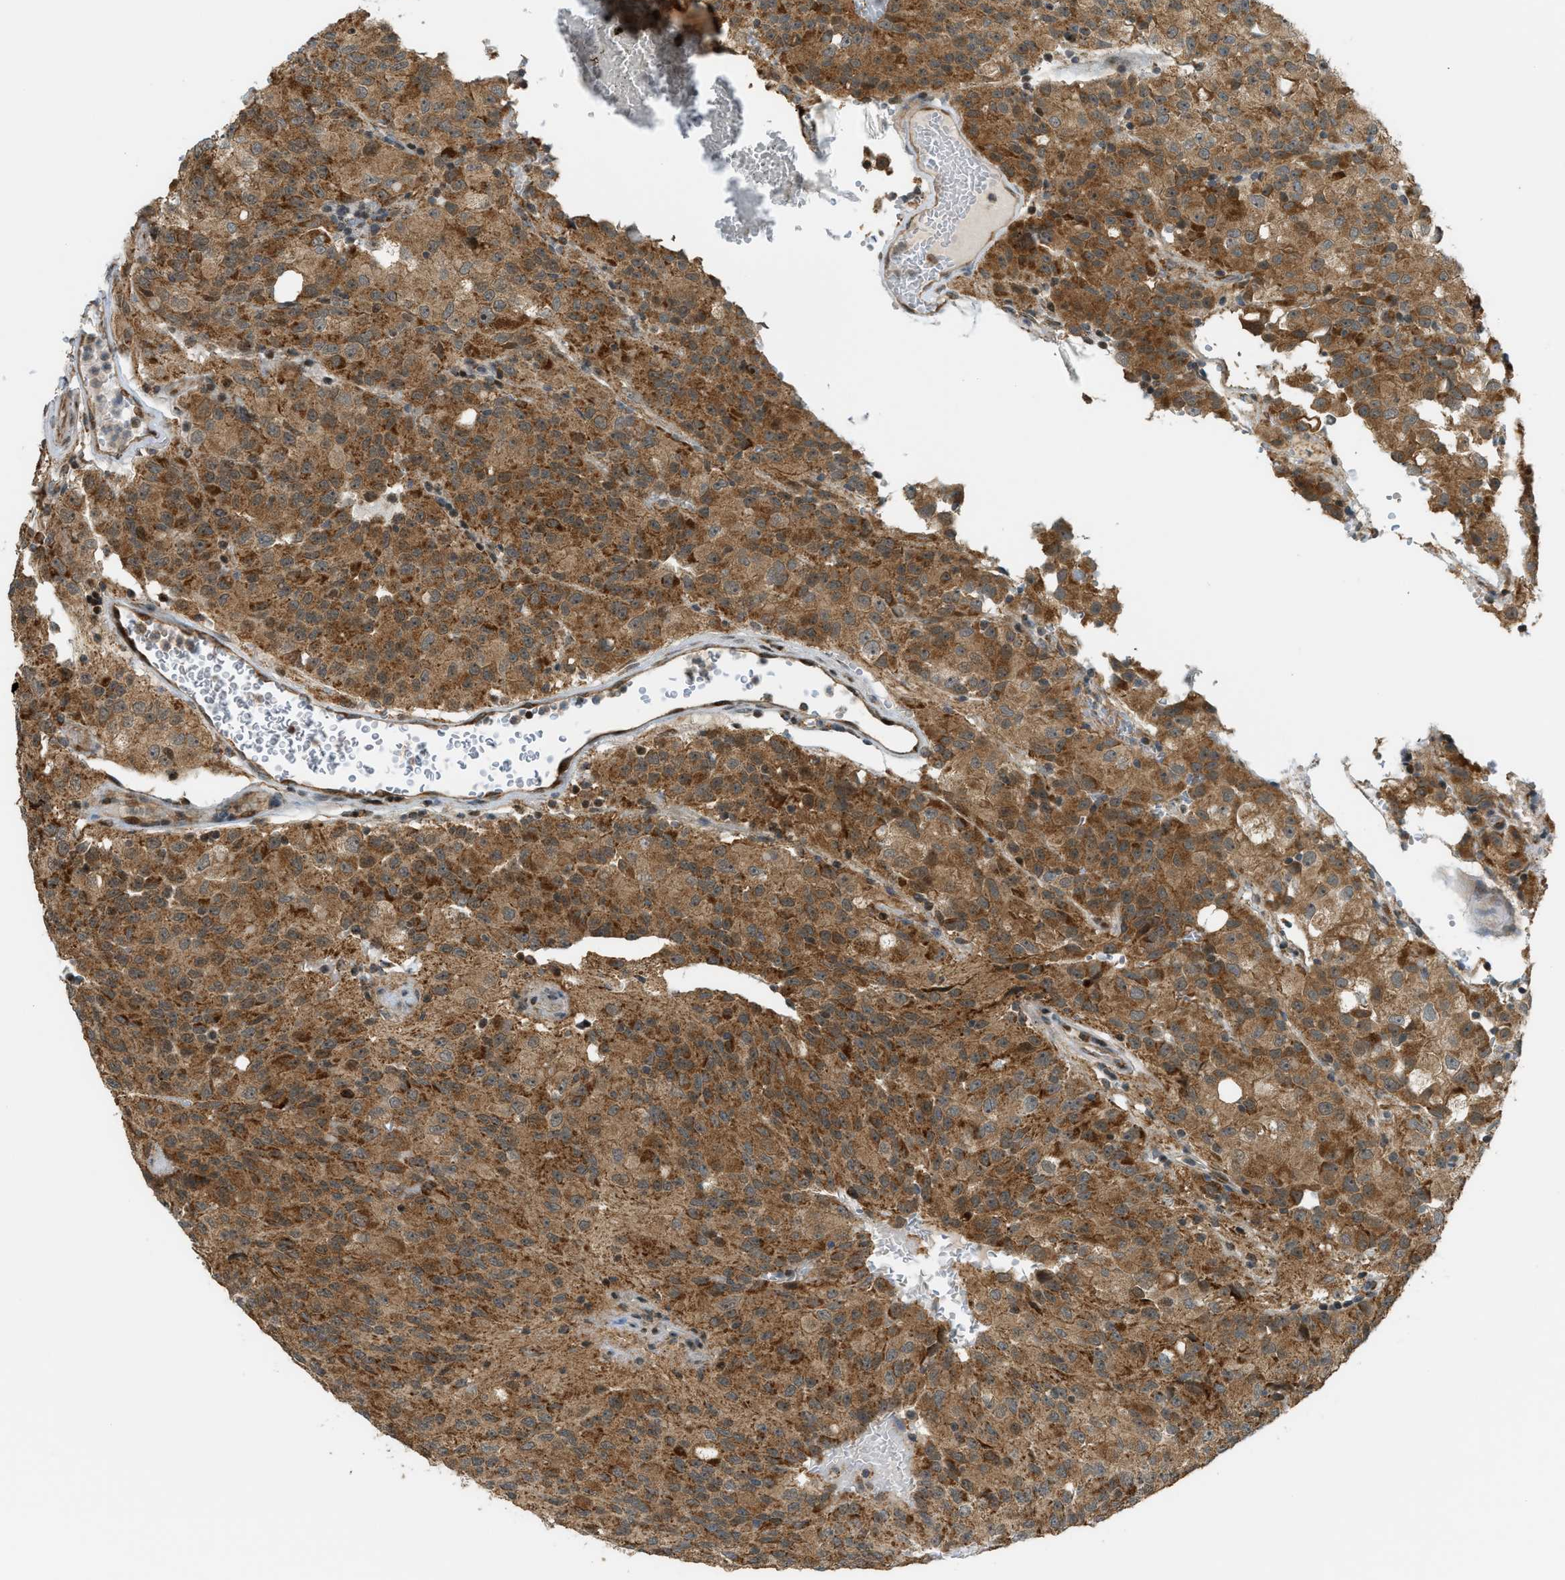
{"staining": {"intensity": "moderate", "quantity": ">75%", "location": "cytoplasmic/membranous,nuclear"}, "tissue": "glioma", "cell_type": "Tumor cells", "image_type": "cancer", "snomed": [{"axis": "morphology", "description": "Glioma, malignant, High grade"}, {"axis": "topography", "description": "Brain"}], "caption": "High-grade glioma (malignant) stained with a brown dye reveals moderate cytoplasmic/membranous and nuclear positive expression in about >75% of tumor cells.", "gene": "CCDC186", "patient": {"sex": "male", "age": 32}}